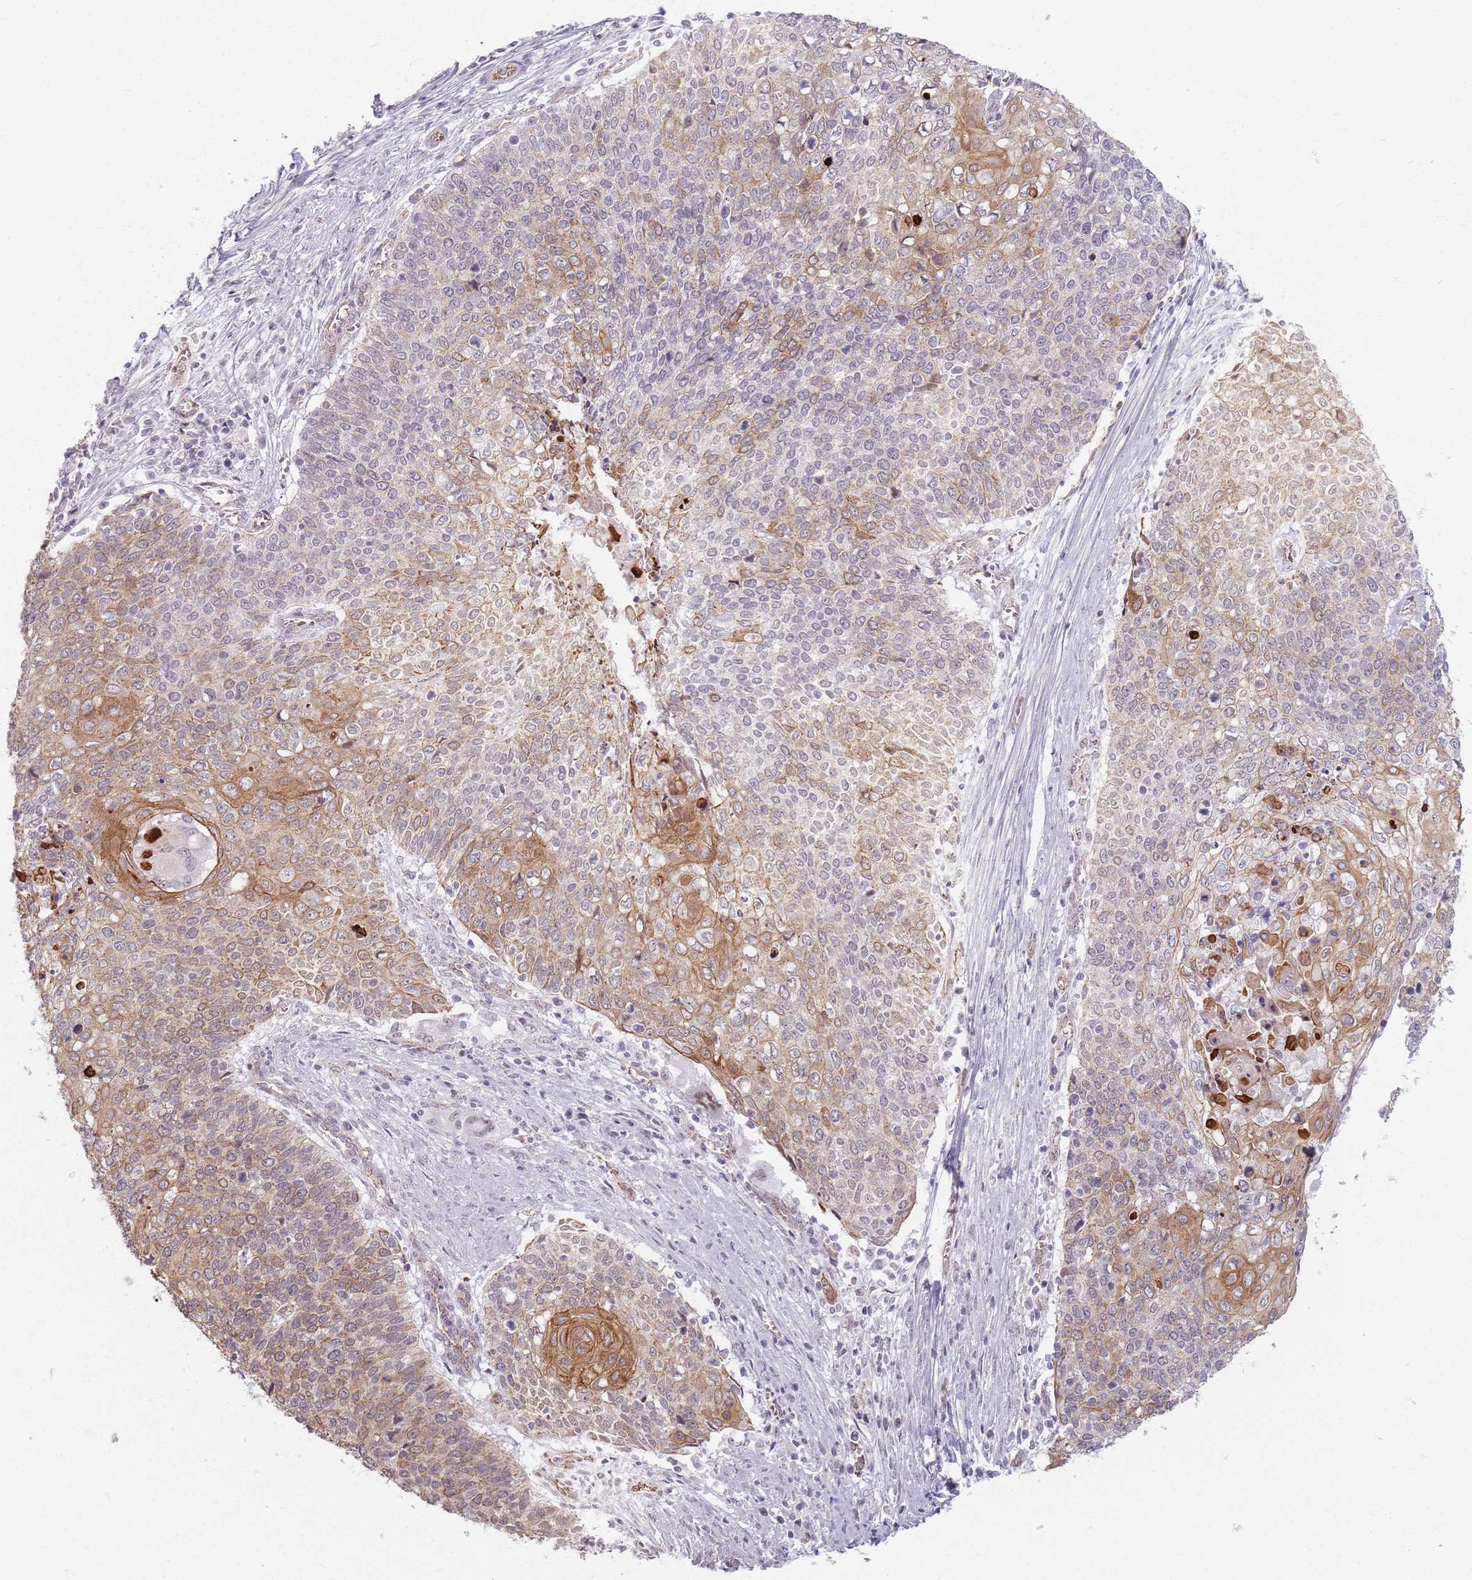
{"staining": {"intensity": "moderate", "quantity": "25%-75%", "location": "cytoplasmic/membranous"}, "tissue": "cervical cancer", "cell_type": "Tumor cells", "image_type": "cancer", "snomed": [{"axis": "morphology", "description": "Squamous cell carcinoma, NOS"}, {"axis": "topography", "description": "Cervix"}], "caption": "Human cervical cancer (squamous cell carcinoma) stained for a protein (brown) exhibits moderate cytoplasmic/membranous positive expression in about 25%-75% of tumor cells.", "gene": "KCNA5", "patient": {"sex": "female", "age": 39}}